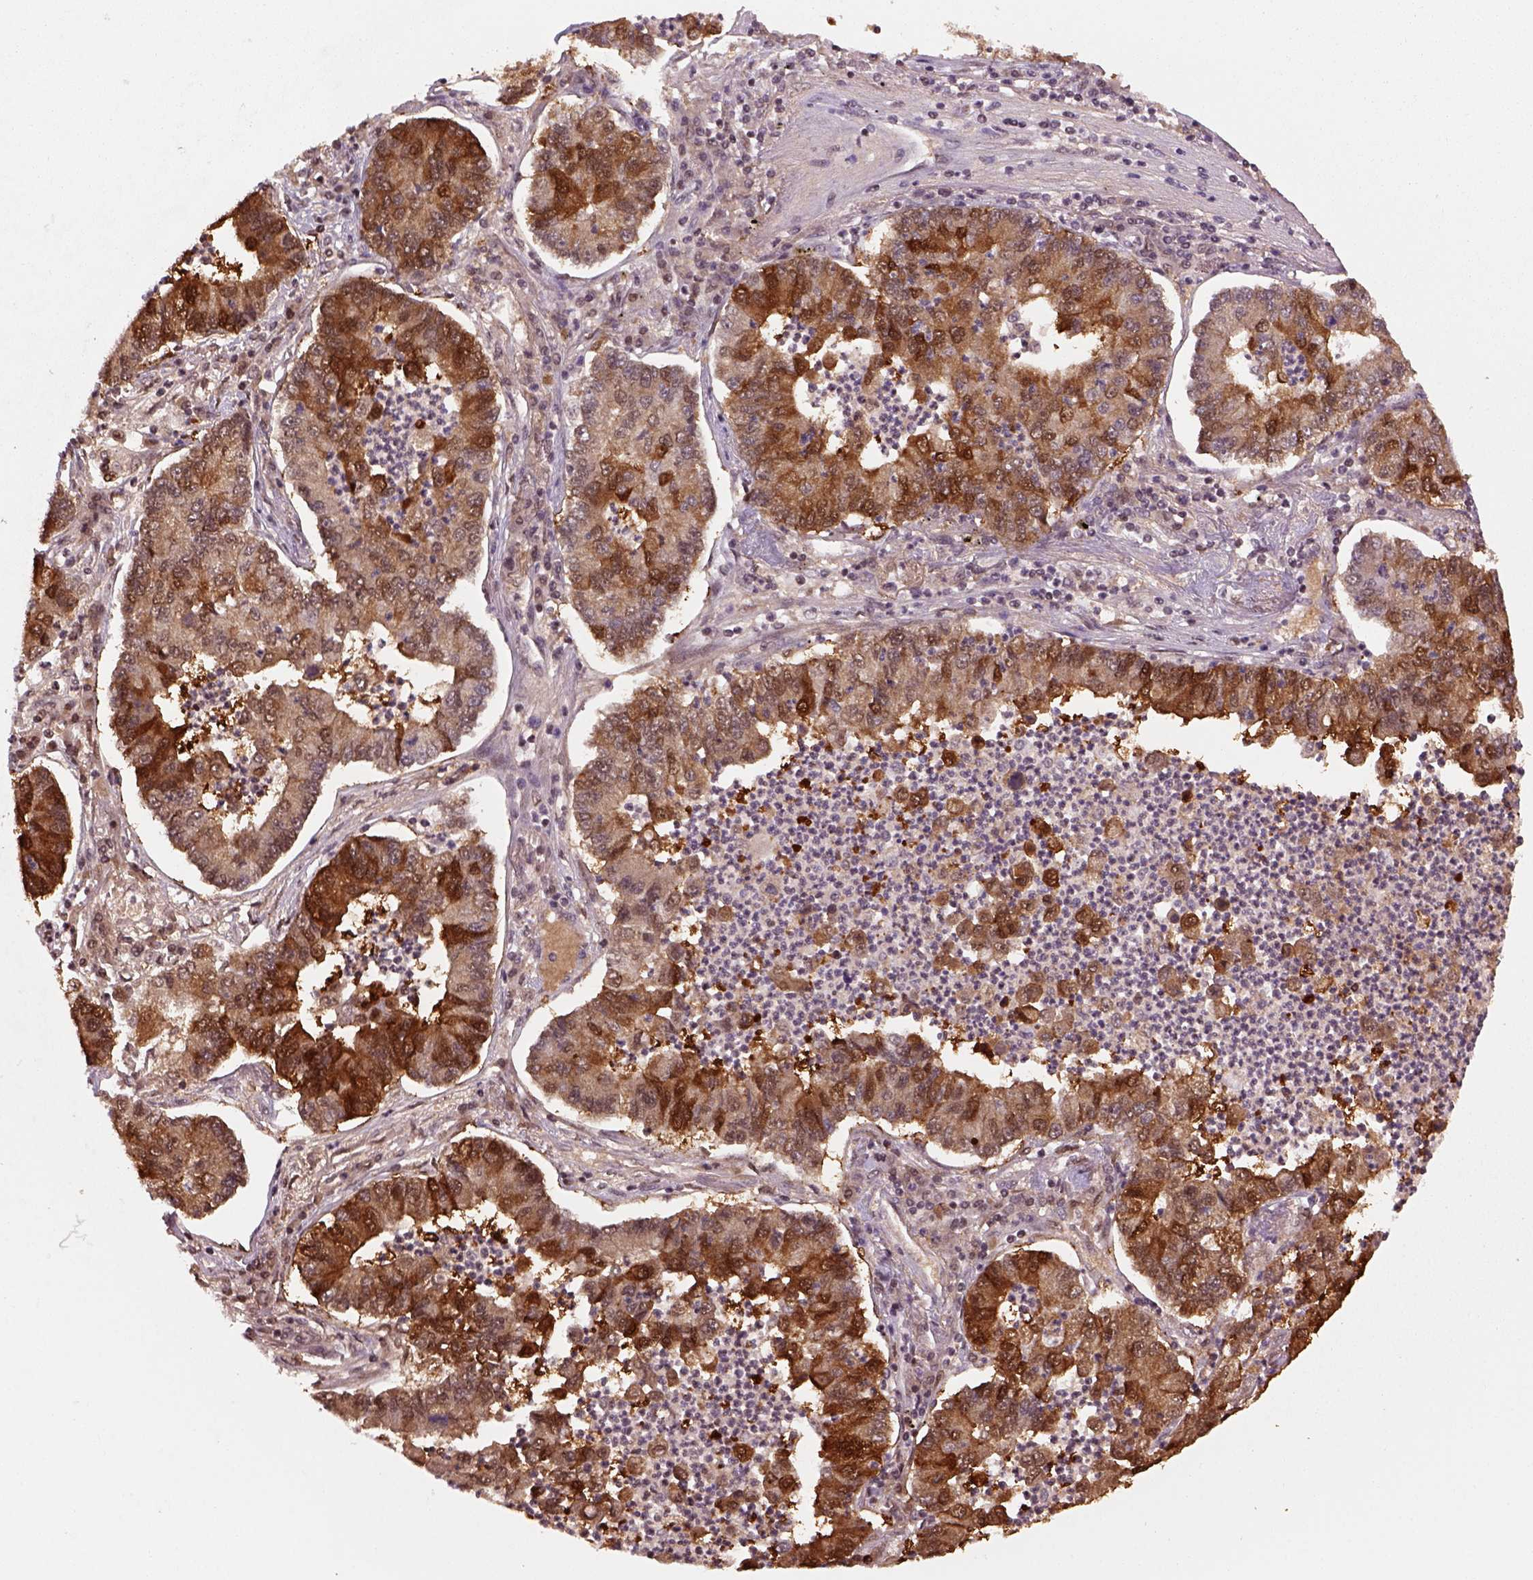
{"staining": {"intensity": "moderate", "quantity": ">75%", "location": "cytoplasmic/membranous,nuclear"}, "tissue": "lung cancer", "cell_type": "Tumor cells", "image_type": "cancer", "snomed": [{"axis": "morphology", "description": "Adenocarcinoma, NOS"}, {"axis": "topography", "description": "Lung"}], "caption": "Approximately >75% of tumor cells in human adenocarcinoma (lung) show moderate cytoplasmic/membranous and nuclear protein expression as visualized by brown immunohistochemical staining.", "gene": "GOT1", "patient": {"sex": "female", "age": 57}}